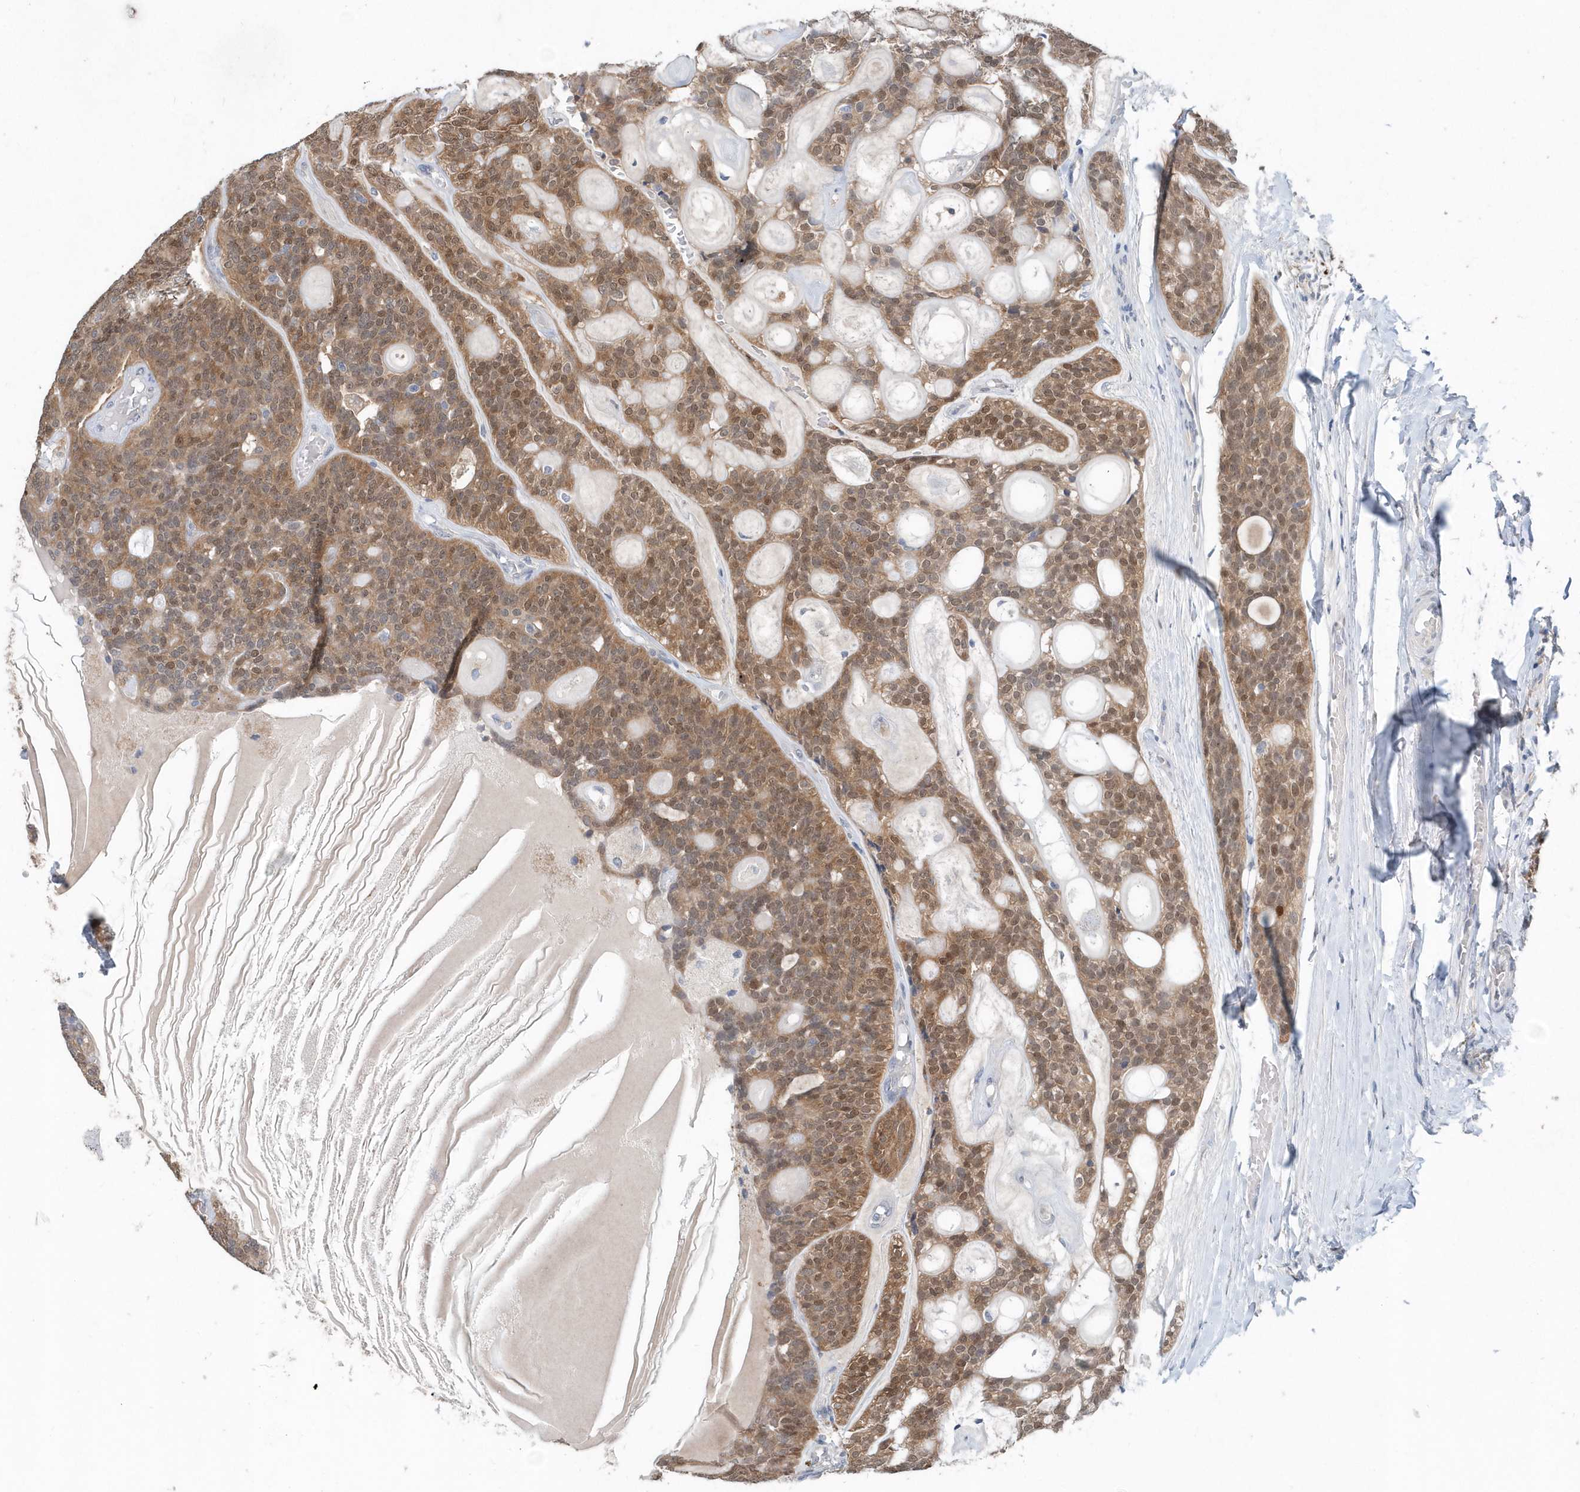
{"staining": {"intensity": "moderate", "quantity": ">75%", "location": "cytoplasmic/membranous,nuclear"}, "tissue": "head and neck cancer", "cell_type": "Tumor cells", "image_type": "cancer", "snomed": [{"axis": "morphology", "description": "Adenocarcinoma, NOS"}, {"axis": "topography", "description": "Head-Neck"}], "caption": "Tumor cells exhibit medium levels of moderate cytoplasmic/membranous and nuclear staining in approximately >75% of cells in human head and neck adenocarcinoma. (DAB (3,3'-diaminobenzidine) IHC, brown staining for protein, blue staining for nuclei).", "gene": "PFN2", "patient": {"sex": "male", "age": 66}}